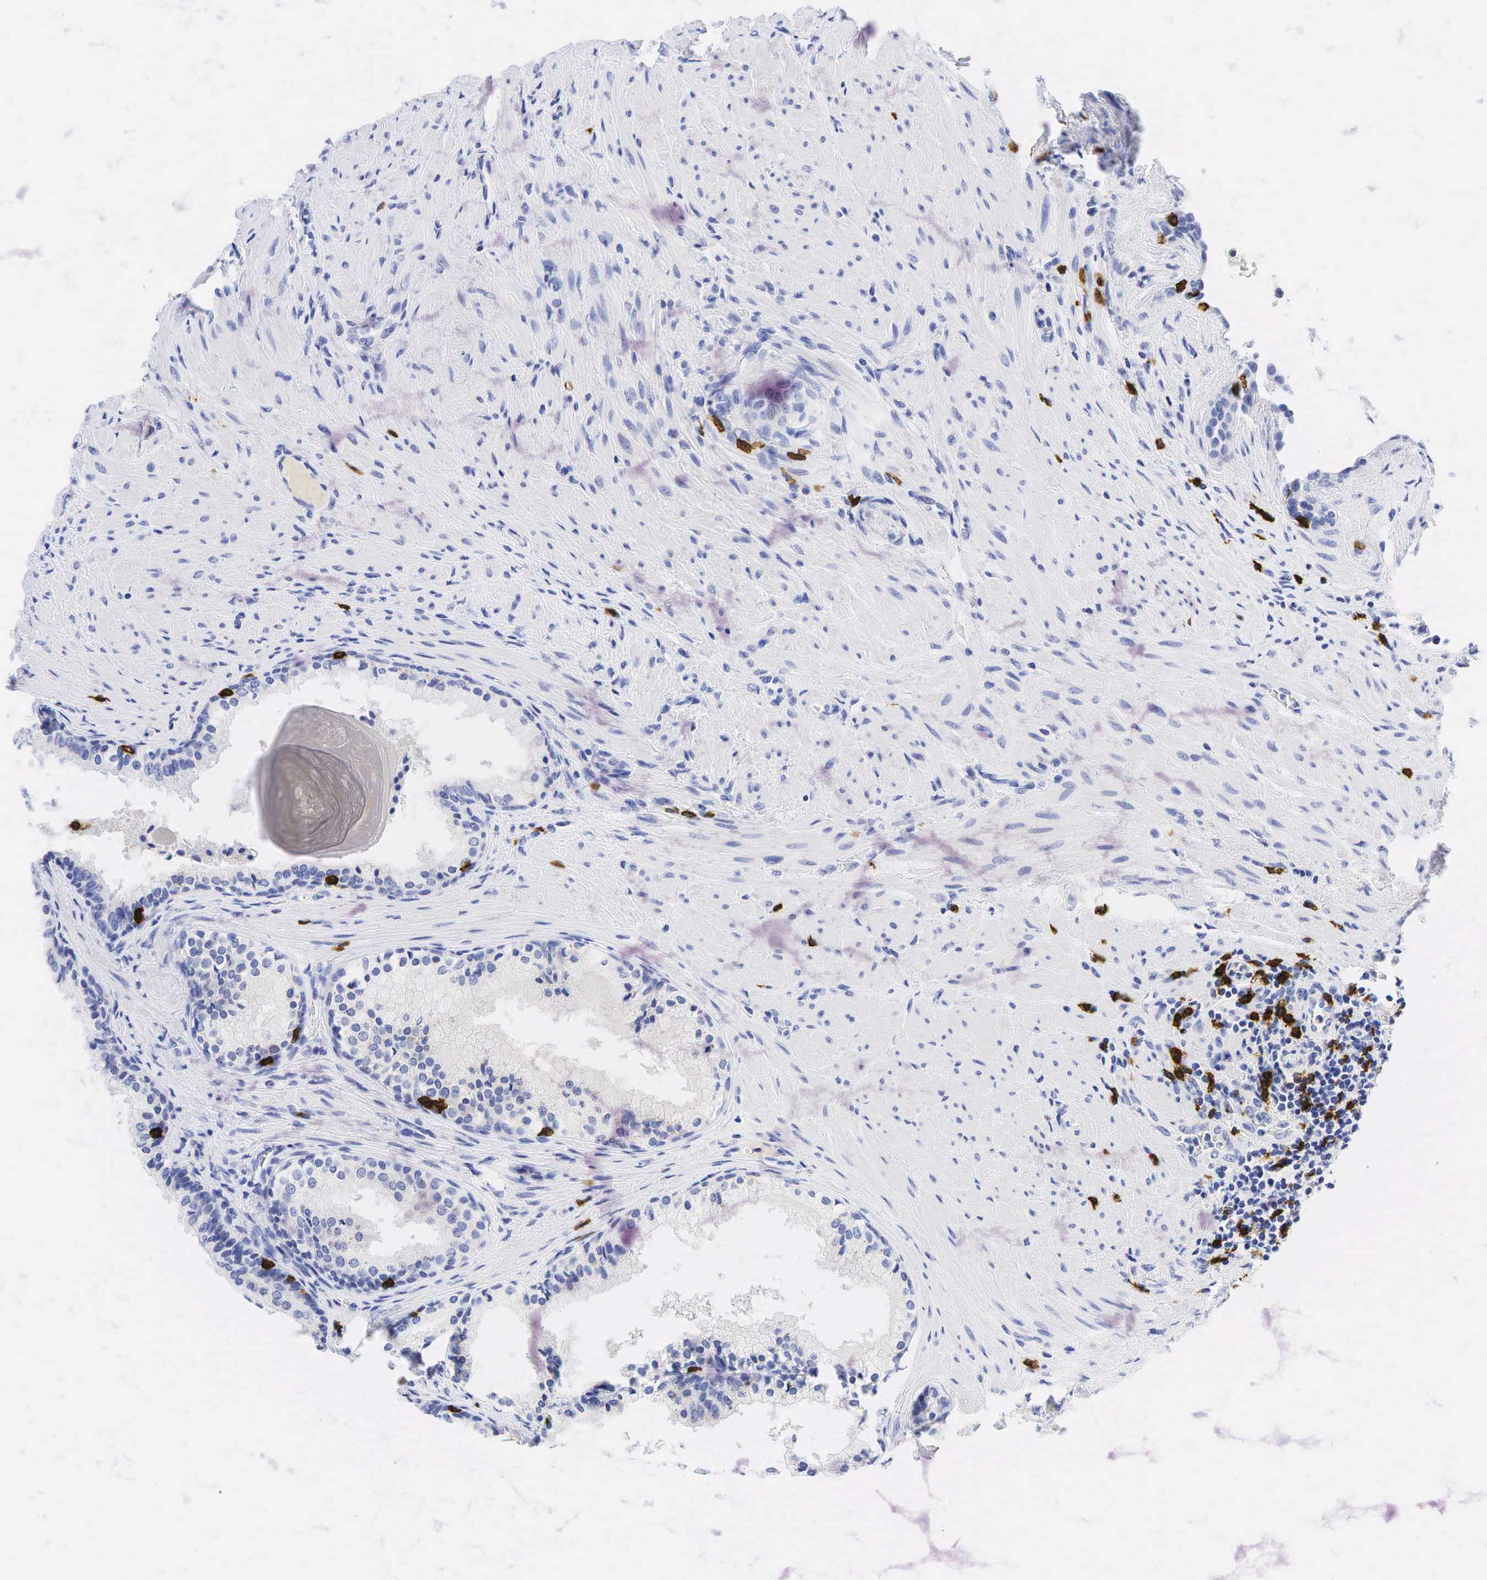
{"staining": {"intensity": "negative", "quantity": "none", "location": "none"}, "tissue": "prostate", "cell_type": "Glandular cells", "image_type": "normal", "snomed": [{"axis": "morphology", "description": "Normal tissue, NOS"}, {"axis": "topography", "description": "Prostate"}], "caption": "Human prostate stained for a protein using immunohistochemistry (IHC) displays no staining in glandular cells.", "gene": "CD8A", "patient": {"sex": "male", "age": 65}}